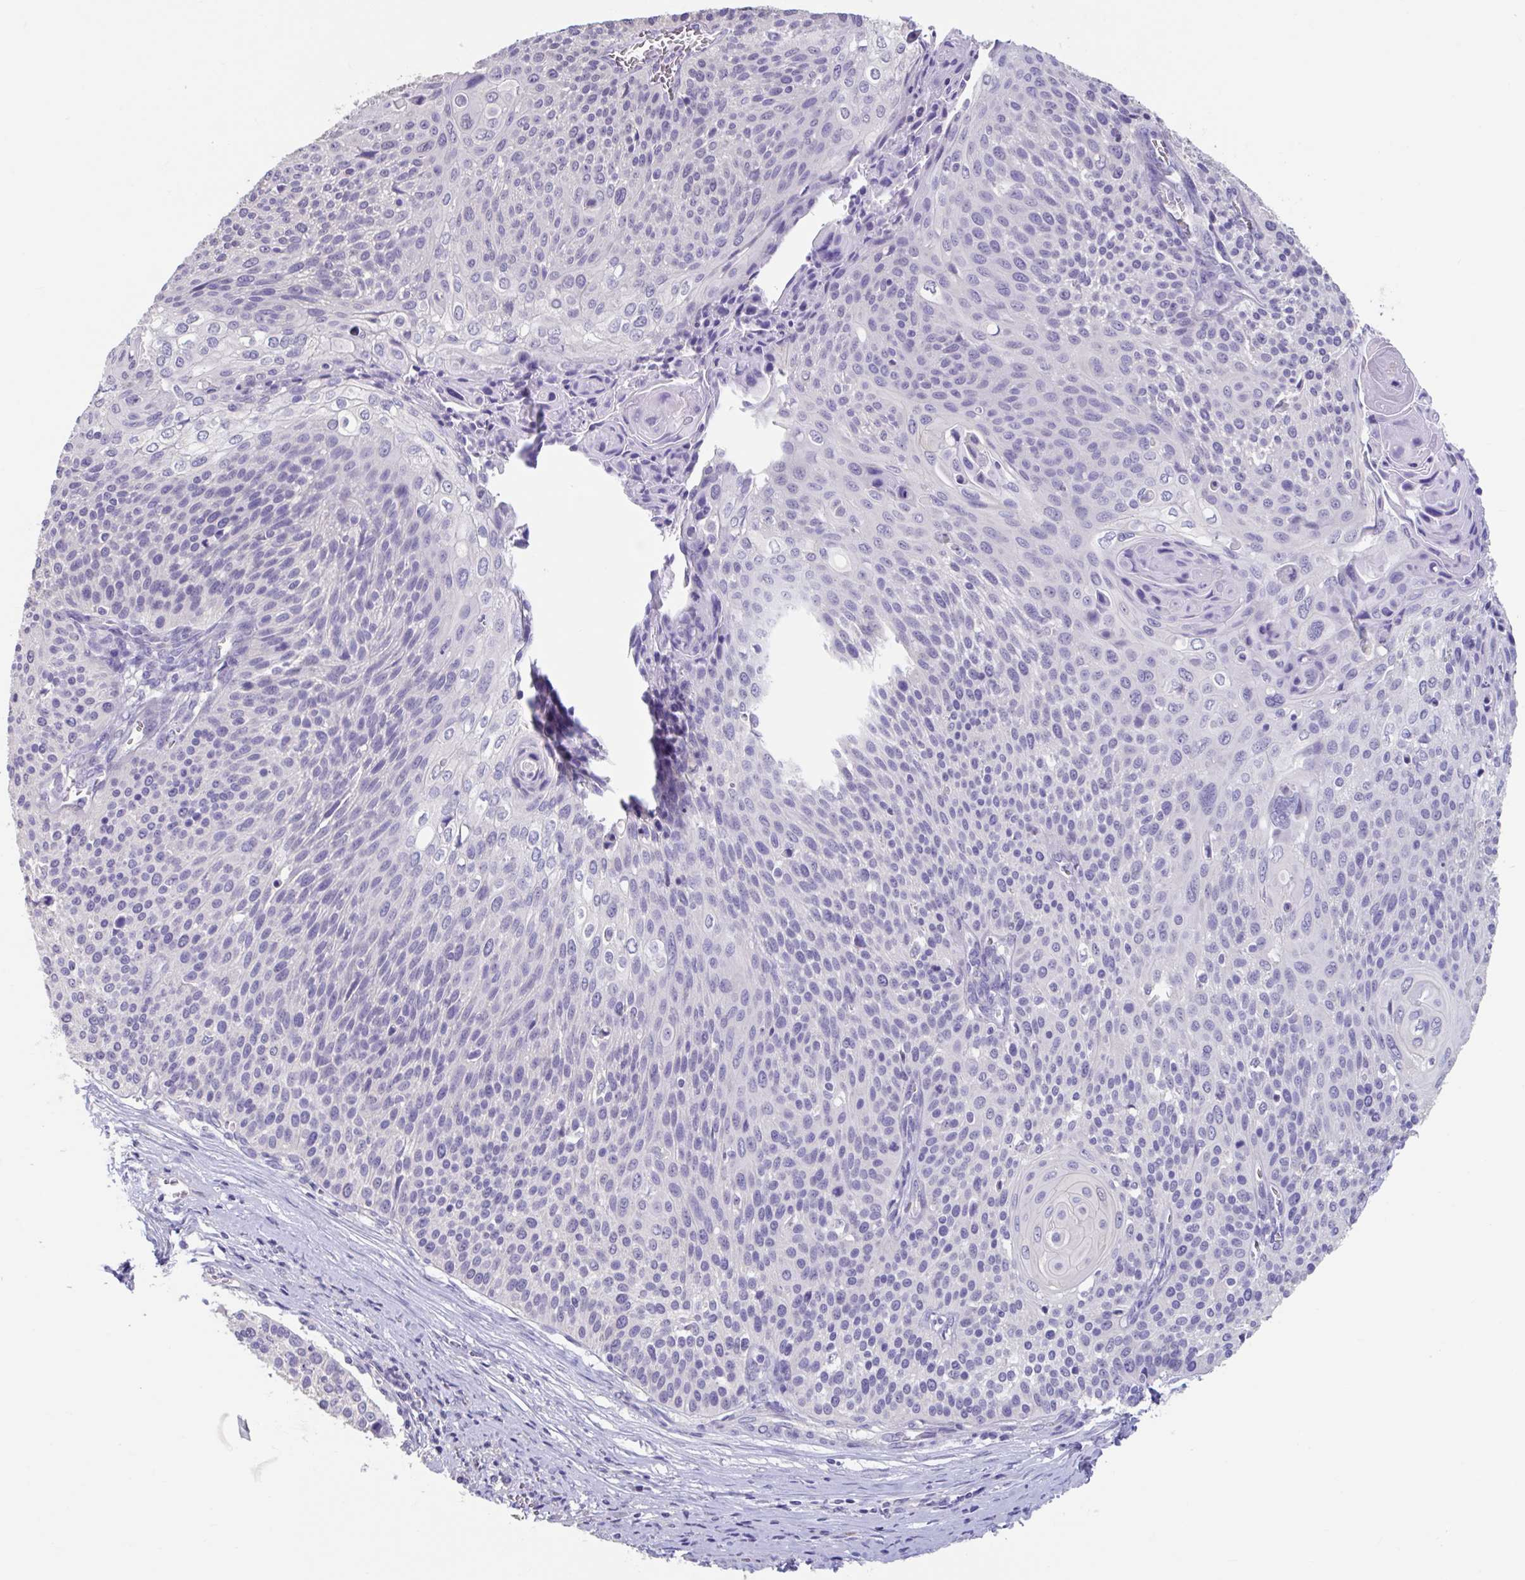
{"staining": {"intensity": "negative", "quantity": "none", "location": "none"}, "tissue": "cervical cancer", "cell_type": "Tumor cells", "image_type": "cancer", "snomed": [{"axis": "morphology", "description": "Squamous cell carcinoma, NOS"}, {"axis": "topography", "description": "Cervix"}], "caption": "Immunohistochemical staining of squamous cell carcinoma (cervical) shows no significant expression in tumor cells.", "gene": "GPR162", "patient": {"sex": "female", "age": 31}}